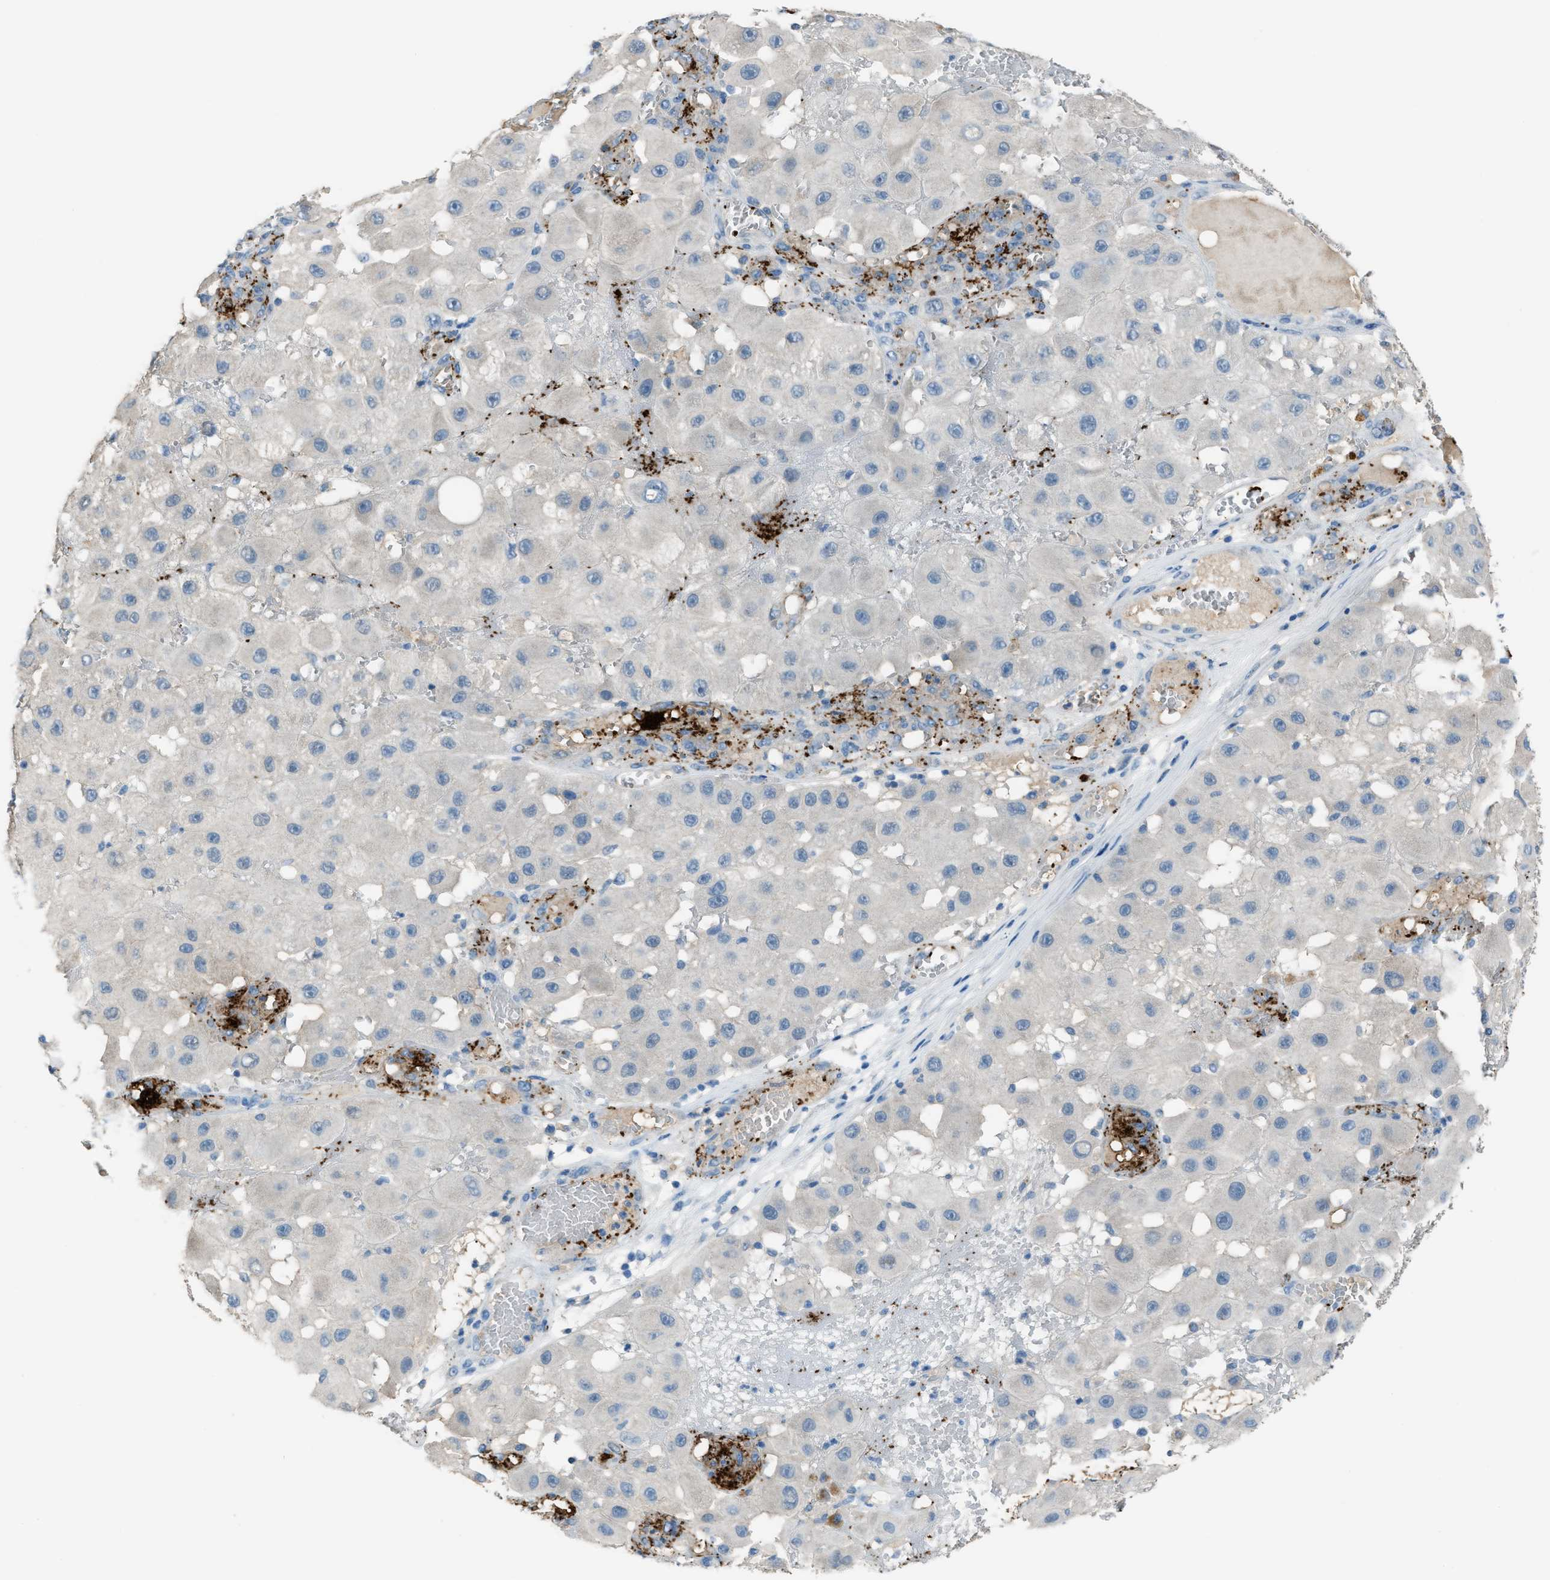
{"staining": {"intensity": "negative", "quantity": "none", "location": "none"}, "tissue": "melanoma", "cell_type": "Tumor cells", "image_type": "cancer", "snomed": [{"axis": "morphology", "description": "Malignant melanoma, NOS"}, {"axis": "topography", "description": "Skin"}], "caption": "Immunohistochemical staining of human melanoma reveals no significant expression in tumor cells.", "gene": "SLC22A15", "patient": {"sex": "female", "age": 81}}